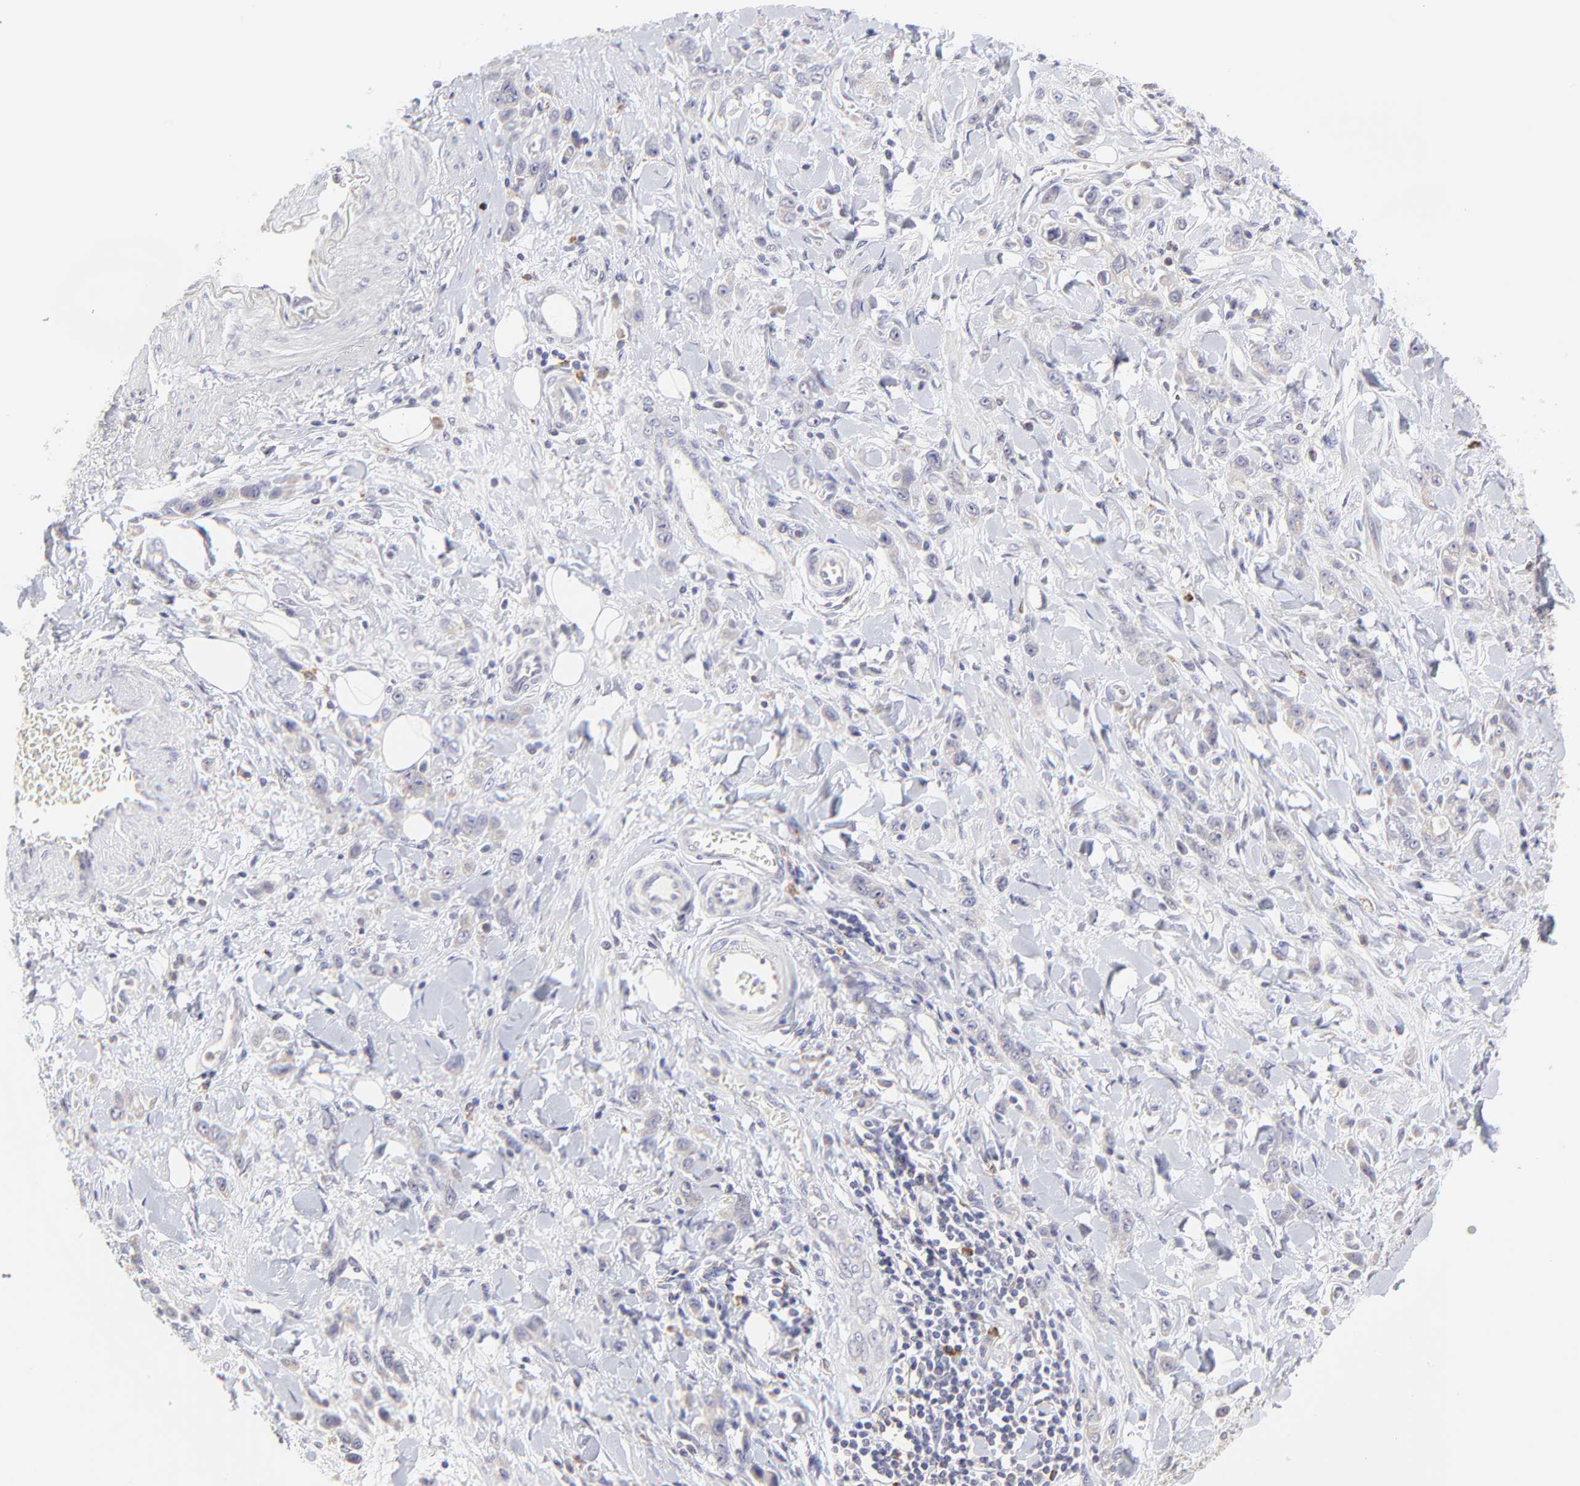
{"staining": {"intensity": "weak", "quantity": "25%-75%", "location": "cytoplasmic/membranous"}, "tissue": "stomach cancer", "cell_type": "Tumor cells", "image_type": "cancer", "snomed": [{"axis": "morphology", "description": "Normal tissue, NOS"}, {"axis": "morphology", "description": "Adenocarcinoma, NOS"}, {"axis": "topography", "description": "Stomach"}], "caption": "A brown stain shows weak cytoplasmic/membranous positivity of a protein in stomach cancer (adenocarcinoma) tumor cells.", "gene": "GCSAM", "patient": {"sex": "male", "age": 82}}